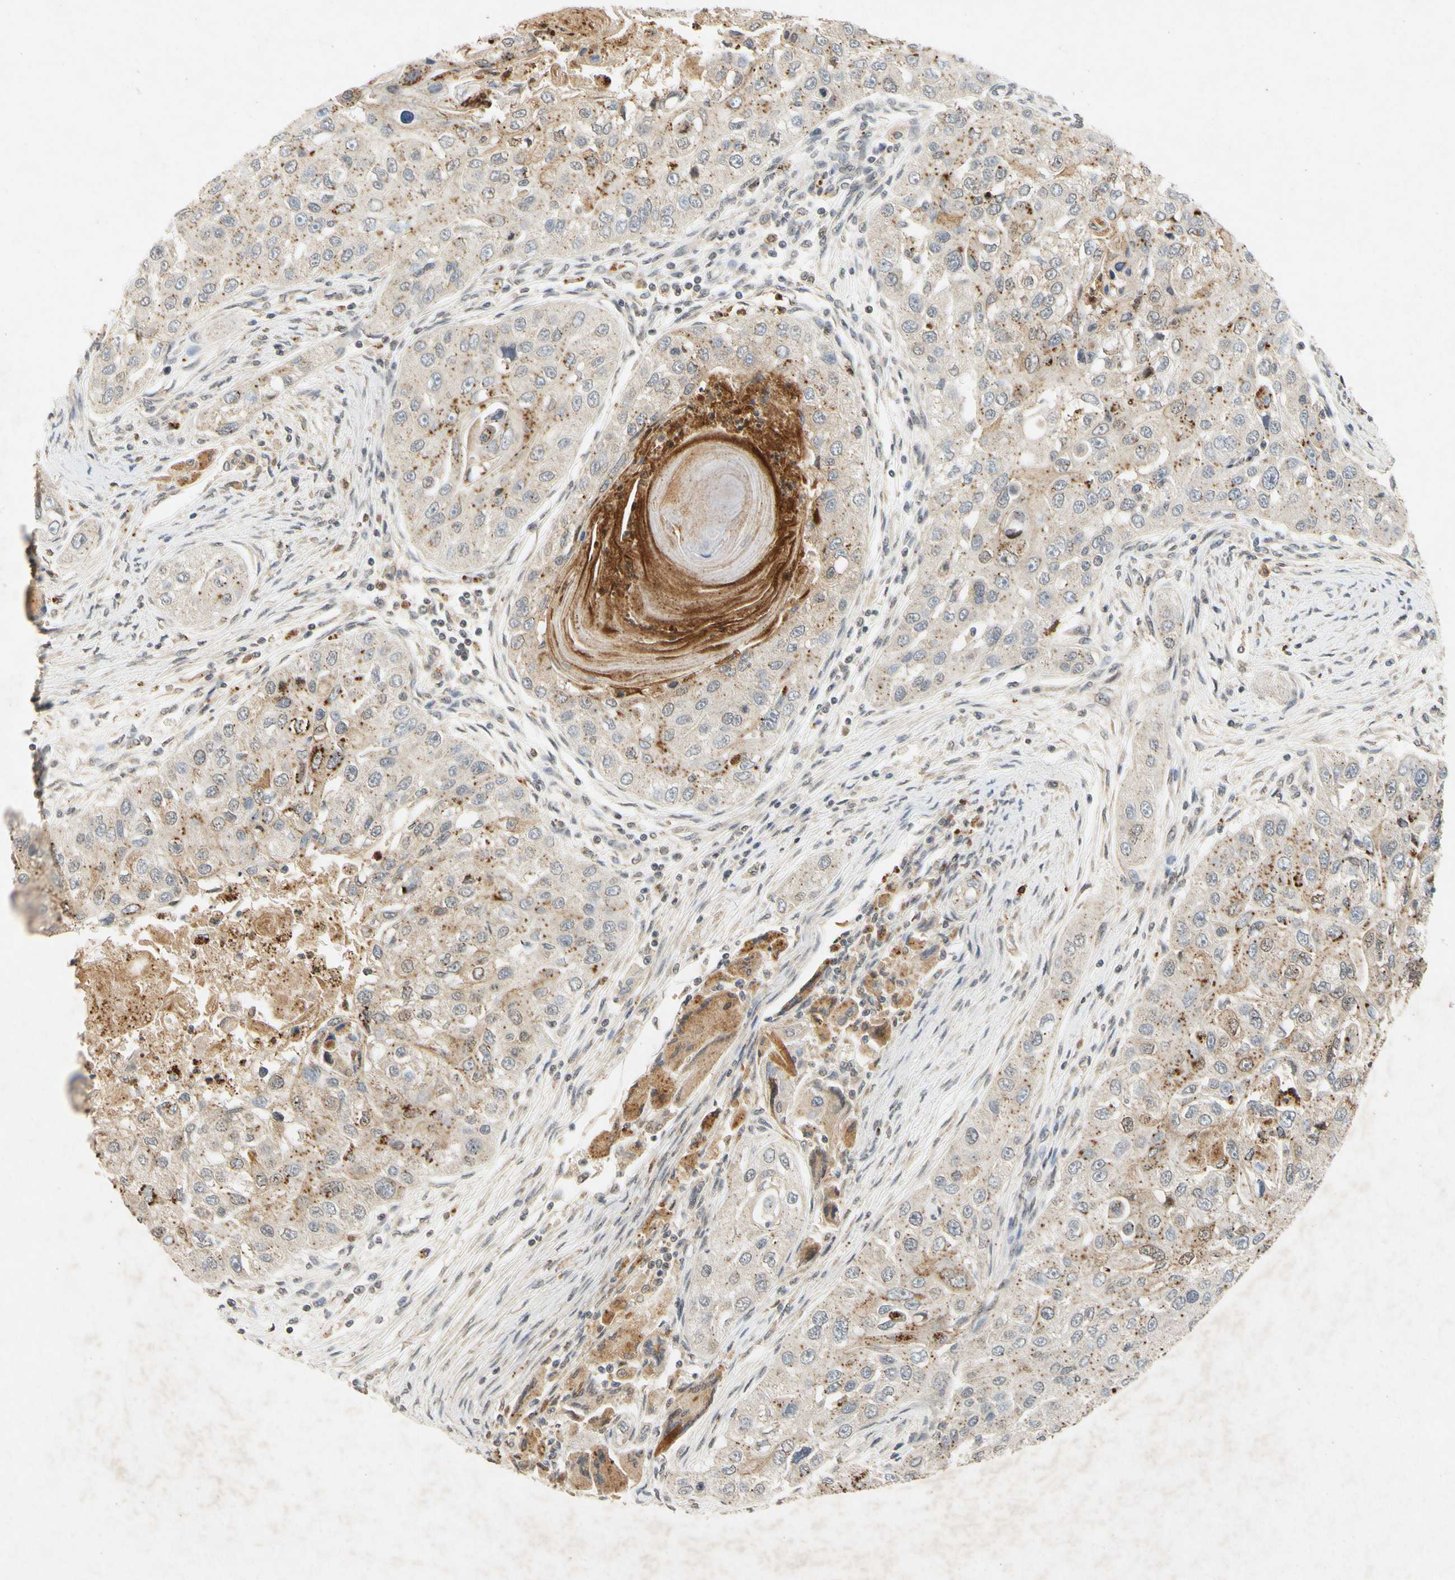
{"staining": {"intensity": "moderate", "quantity": ">75%", "location": "cytoplasmic/membranous"}, "tissue": "head and neck cancer", "cell_type": "Tumor cells", "image_type": "cancer", "snomed": [{"axis": "morphology", "description": "Normal tissue, NOS"}, {"axis": "morphology", "description": "Squamous cell carcinoma, NOS"}, {"axis": "topography", "description": "Skeletal muscle"}, {"axis": "topography", "description": "Head-Neck"}], "caption": "This histopathology image shows head and neck squamous cell carcinoma stained with immunohistochemistry (IHC) to label a protein in brown. The cytoplasmic/membranous of tumor cells show moderate positivity for the protein. Nuclei are counter-stained blue.", "gene": "CP", "patient": {"sex": "male", "age": 51}}